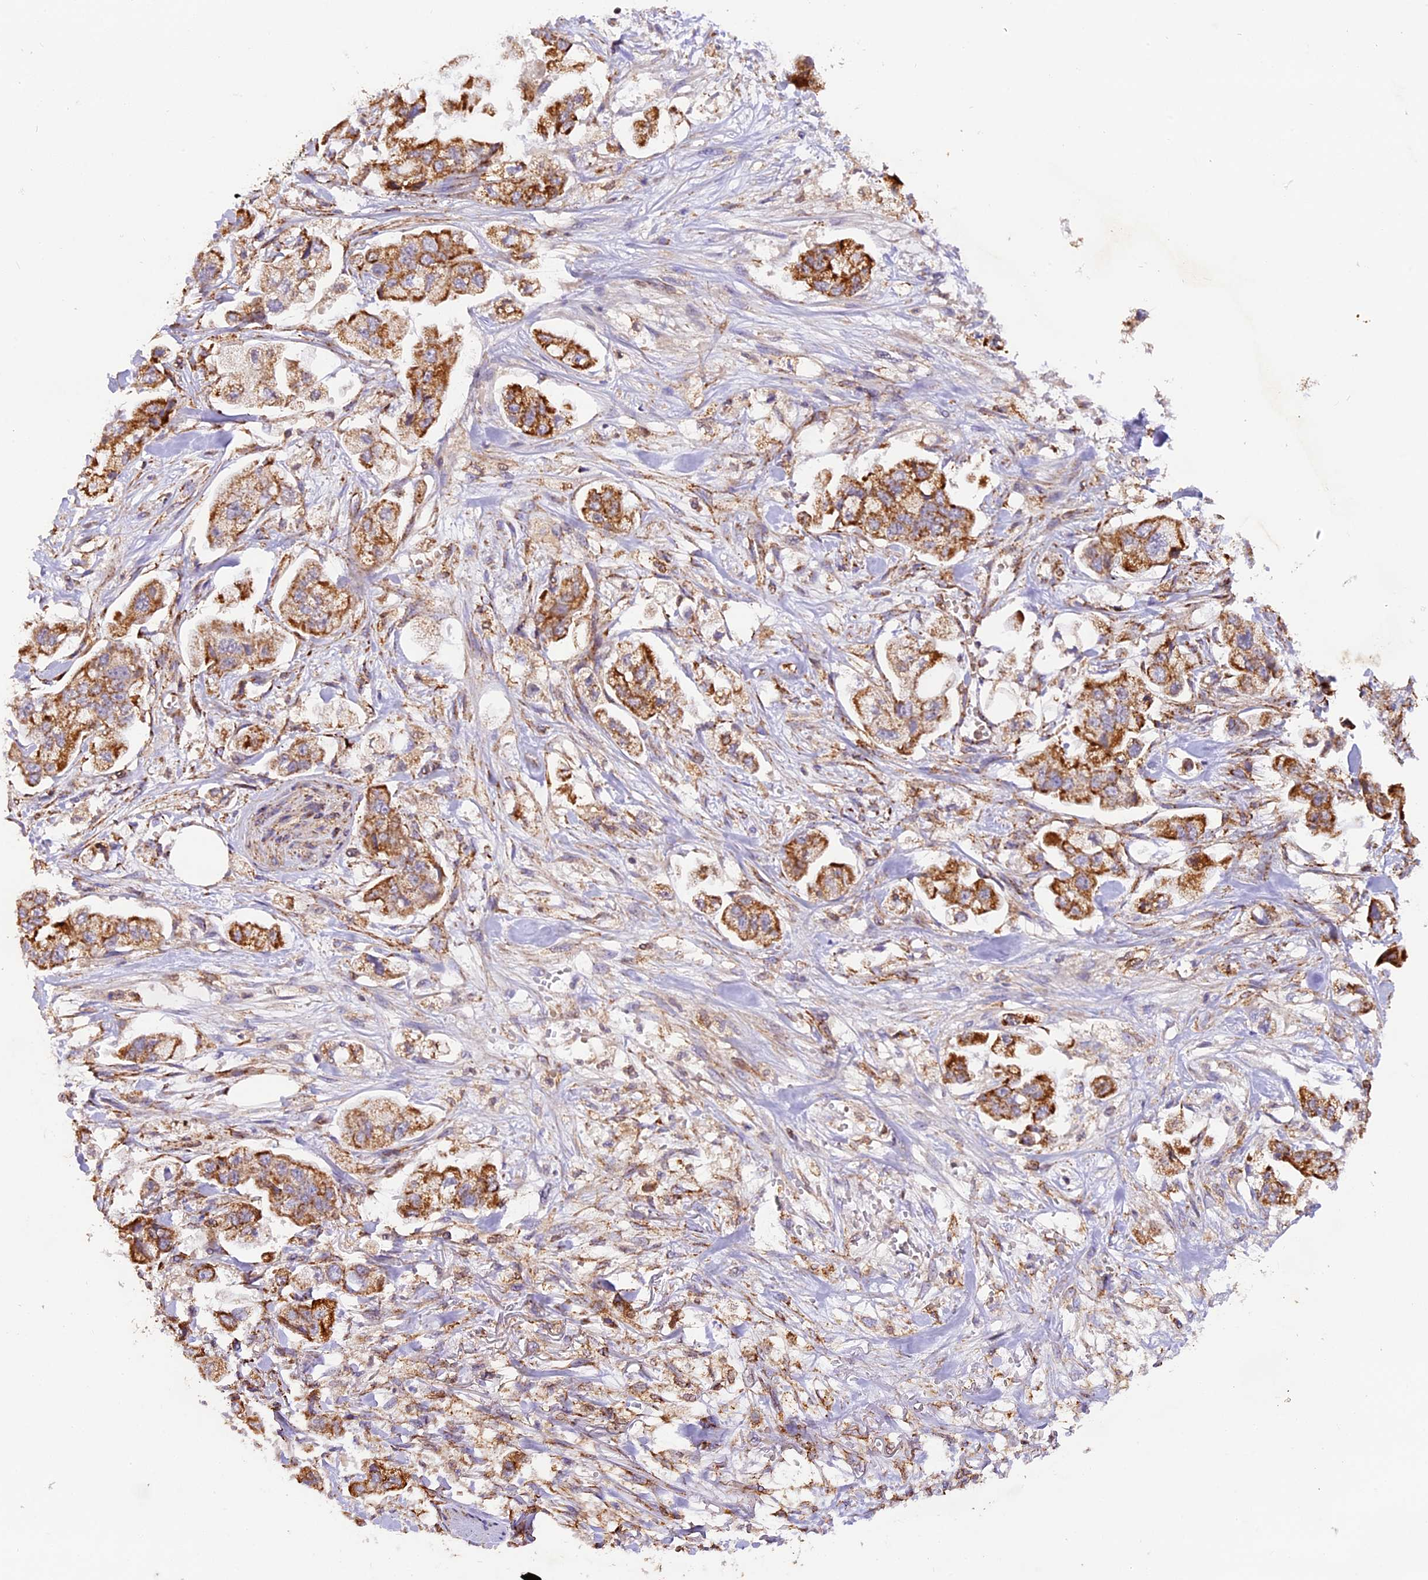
{"staining": {"intensity": "strong", "quantity": ">75%", "location": "cytoplasmic/membranous"}, "tissue": "stomach cancer", "cell_type": "Tumor cells", "image_type": "cancer", "snomed": [{"axis": "morphology", "description": "Adenocarcinoma, NOS"}, {"axis": "topography", "description": "Stomach"}], "caption": "A high amount of strong cytoplasmic/membranous positivity is identified in about >75% of tumor cells in stomach adenocarcinoma tissue.", "gene": "NDUFA8", "patient": {"sex": "male", "age": 62}}